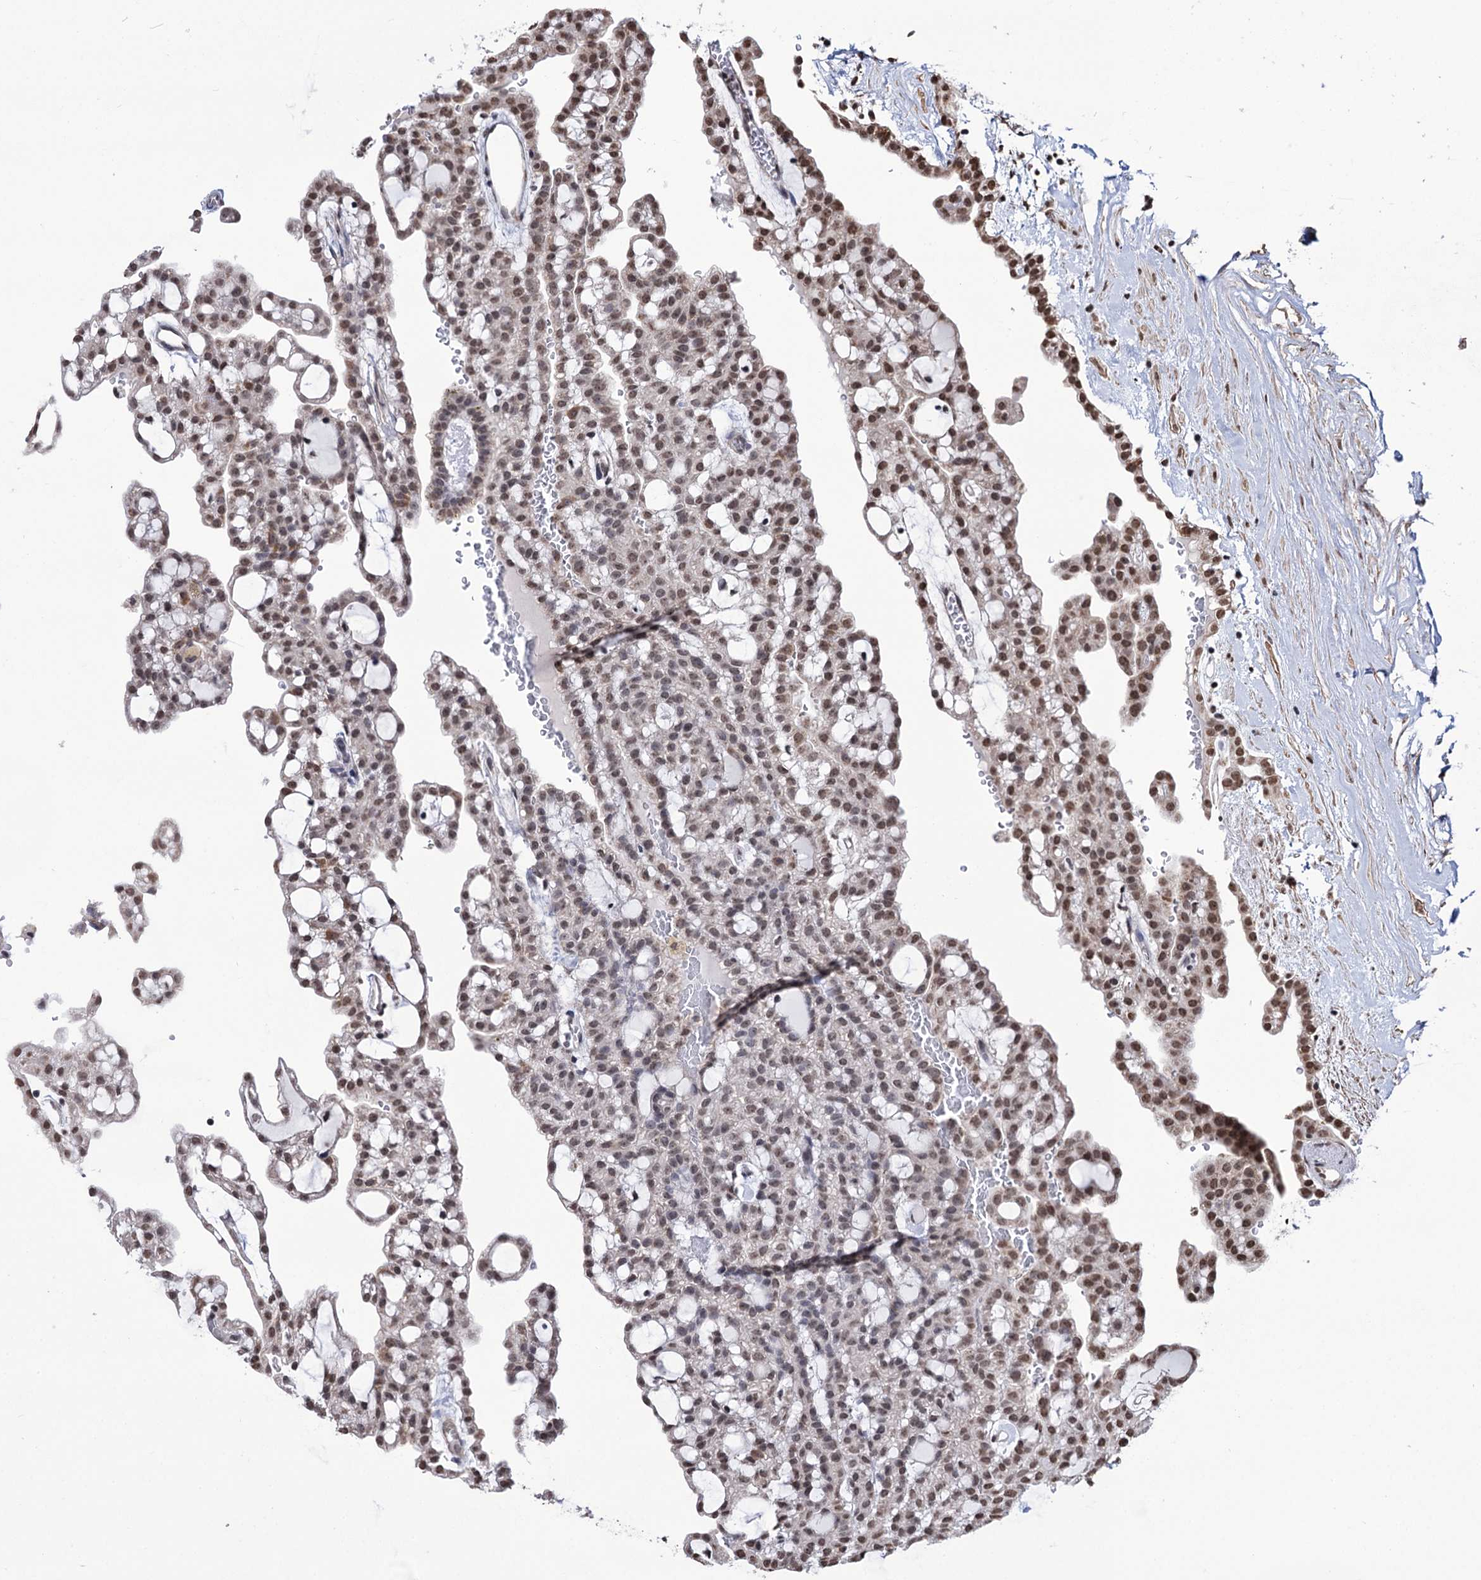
{"staining": {"intensity": "moderate", "quantity": ">75%", "location": "nuclear"}, "tissue": "renal cancer", "cell_type": "Tumor cells", "image_type": "cancer", "snomed": [{"axis": "morphology", "description": "Adenocarcinoma, NOS"}, {"axis": "topography", "description": "Kidney"}], "caption": "The micrograph reveals a brown stain indicating the presence of a protein in the nuclear of tumor cells in renal adenocarcinoma.", "gene": "ABHD10", "patient": {"sex": "male", "age": 63}}